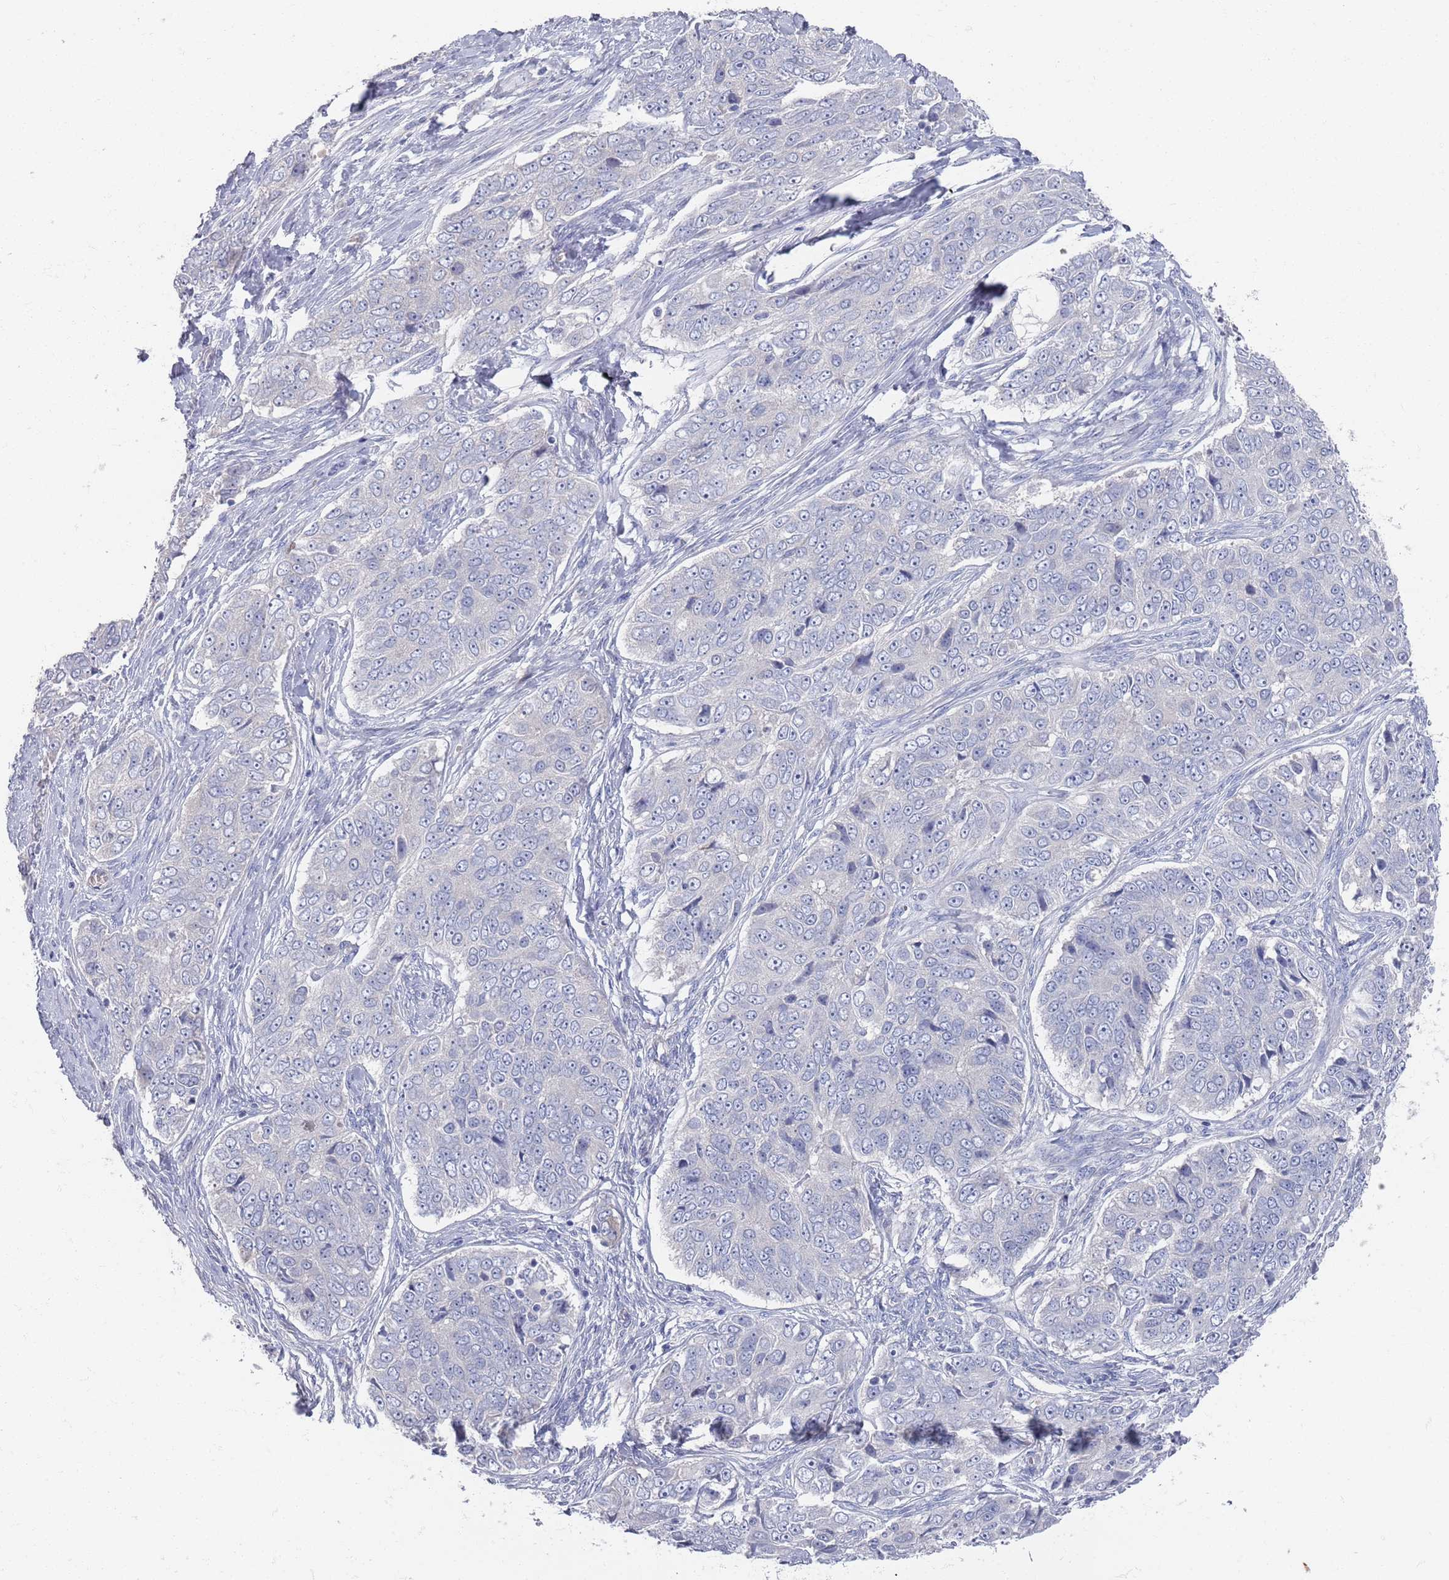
{"staining": {"intensity": "negative", "quantity": "none", "location": "none"}, "tissue": "ovarian cancer", "cell_type": "Tumor cells", "image_type": "cancer", "snomed": [{"axis": "morphology", "description": "Carcinoma, endometroid"}, {"axis": "topography", "description": "Ovary"}], "caption": "The histopathology image demonstrates no significant positivity in tumor cells of ovarian cancer. (Brightfield microscopy of DAB immunohistochemistry at high magnification).", "gene": "TMCO3", "patient": {"sex": "female", "age": 51}}